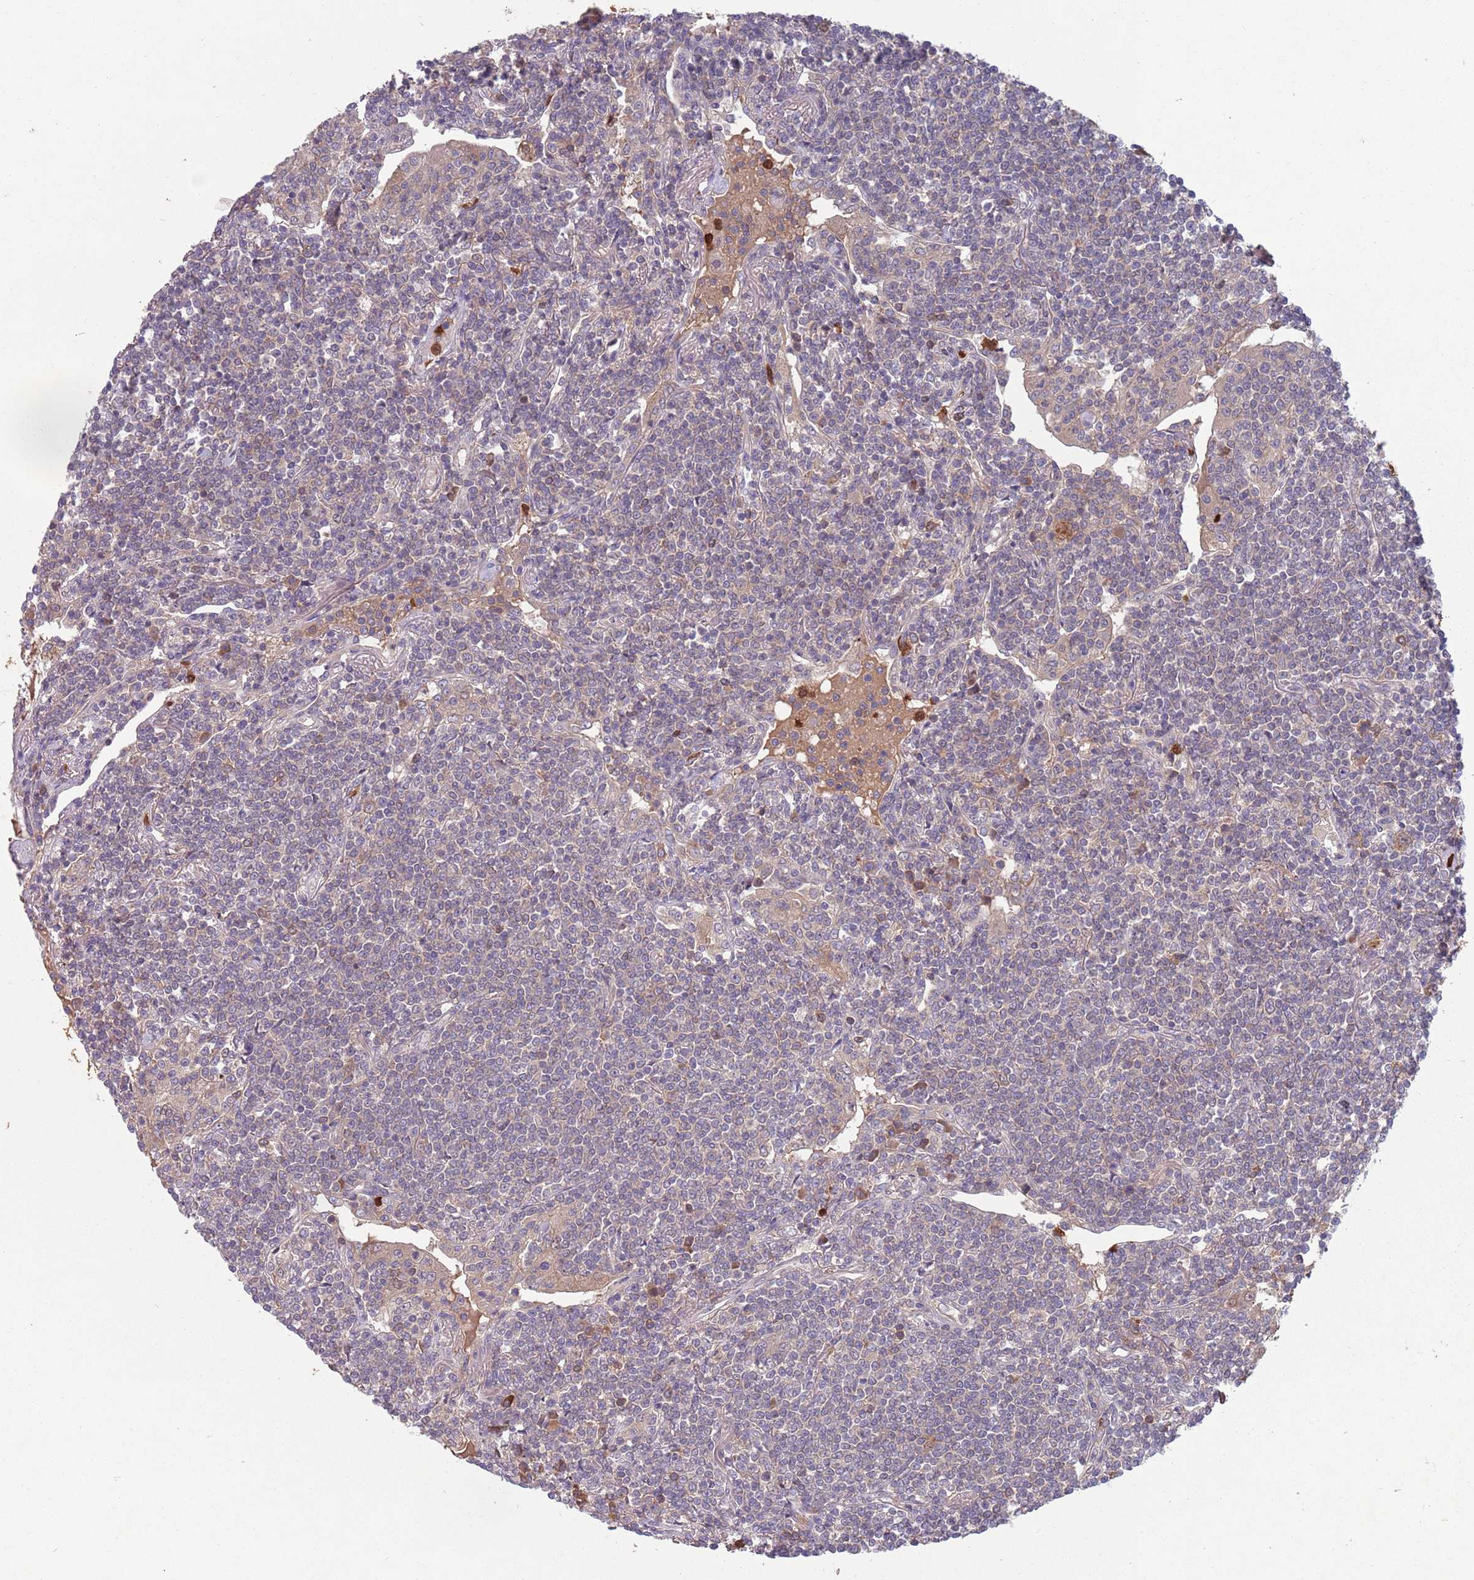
{"staining": {"intensity": "negative", "quantity": "none", "location": "none"}, "tissue": "lymphoma", "cell_type": "Tumor cells", "image_type": "cancer", "snomed": [{"axis": "morphology", "description": "Malignant lymphoma, non-Hodgkin's type, Low grade"}, {"axis": "topography", "description": "Lung"}], "caption": "IHC photomicrograph of neoplastic tissue: human lymphoma stained with DAB (3,3'-diaminobenzidine) shows no significant protein expression in tumor cells.", "gene": "TYW1", "patient": {"sex": "female", "age": 71}}